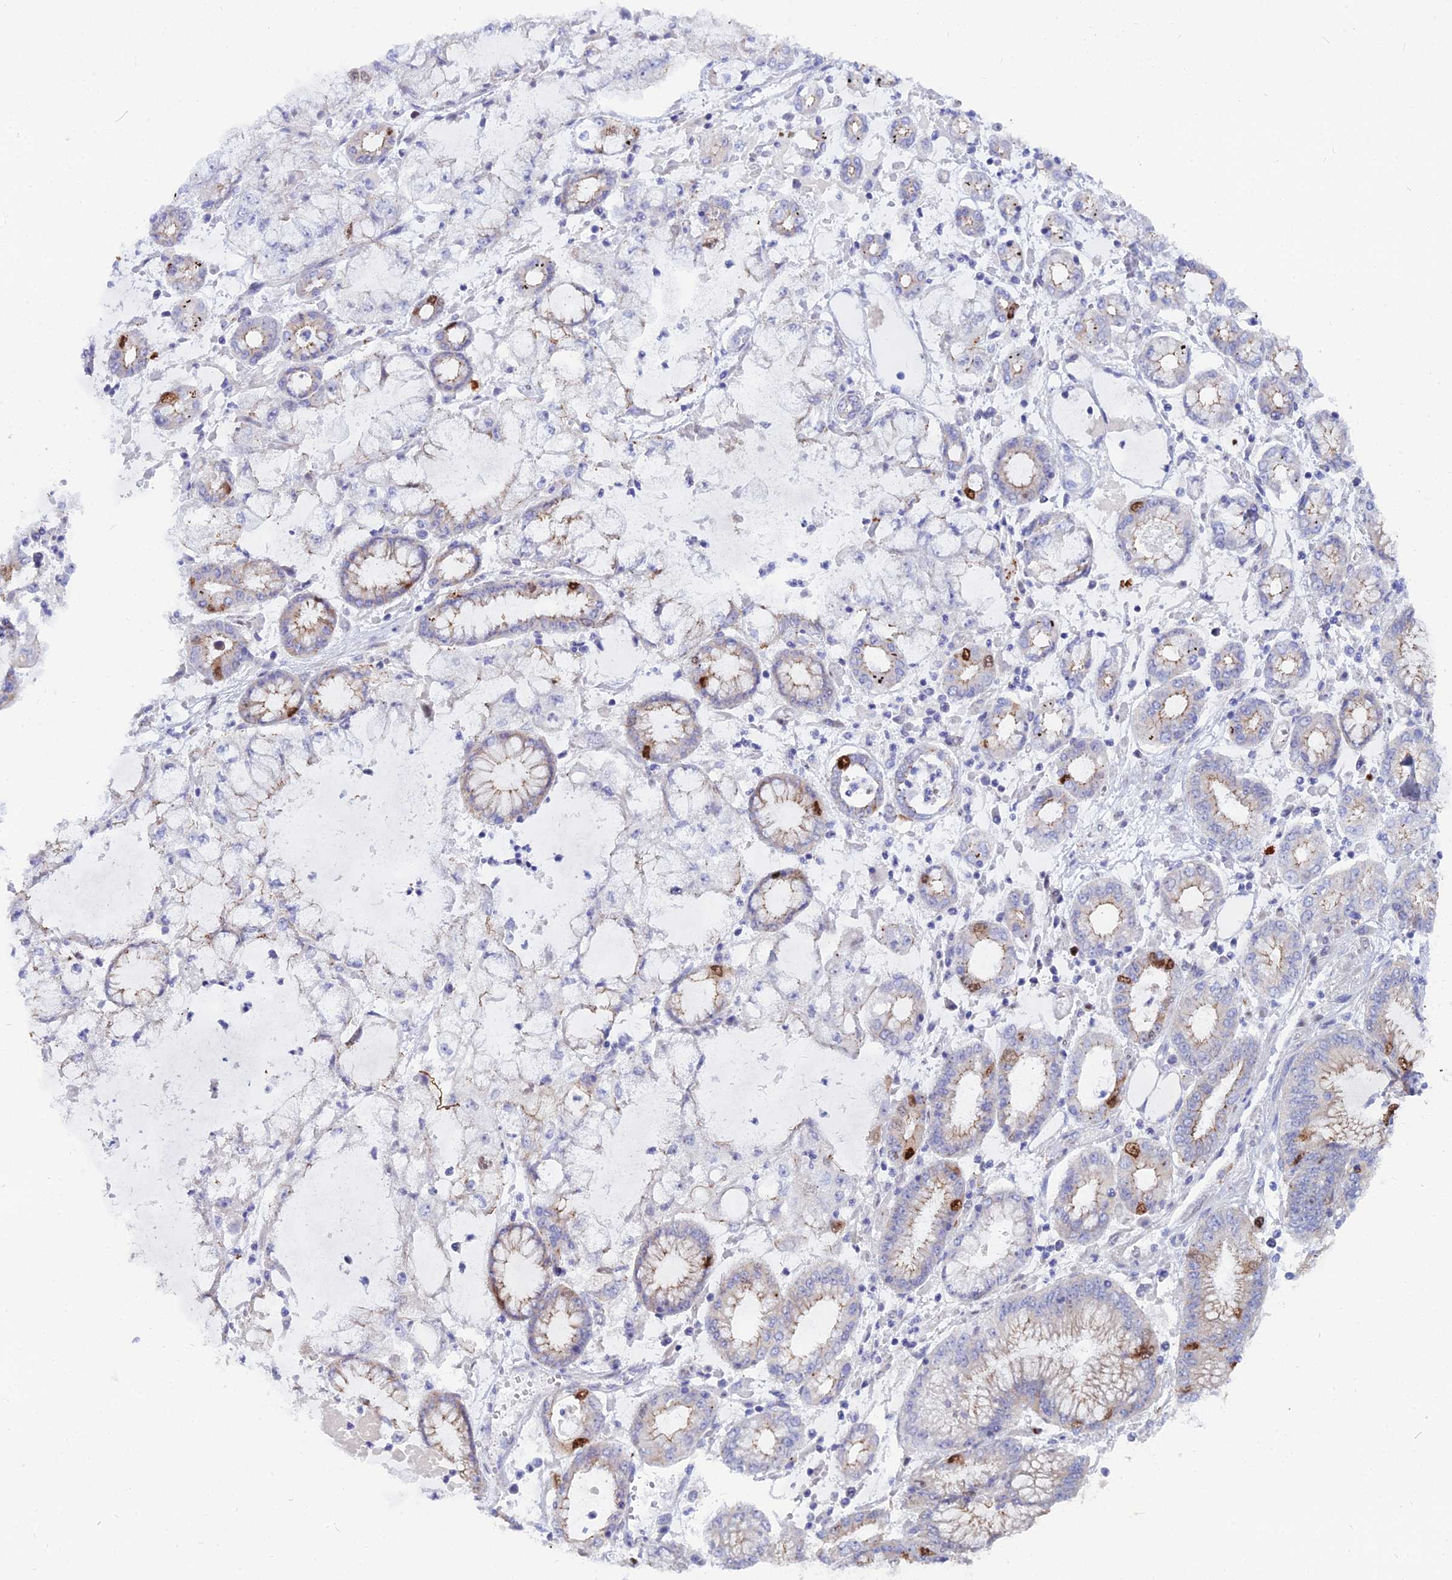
{"staining": {"intensity": "moderate", "quantity": "<25%", "location": "cytoplasmic/membranous,nuclear"}, "tissue": "stomach cancer", "cell_type": "Tumor cells", "image_type": "cancer", "snomed": [{"axis": "morphology", "description": "Adenocarcinoma, NOS"}, {"axis": "topography", "description": "Stomach"}], "caption": "A histopathology image of stomach adenocarcinoma stained for a protein demonstrates moderate cytoplasmic/membranous and nuclear brown staining in tumor cells.", "gene": "NUSAP1", "patient": {"sex": "male", "age": 76}}